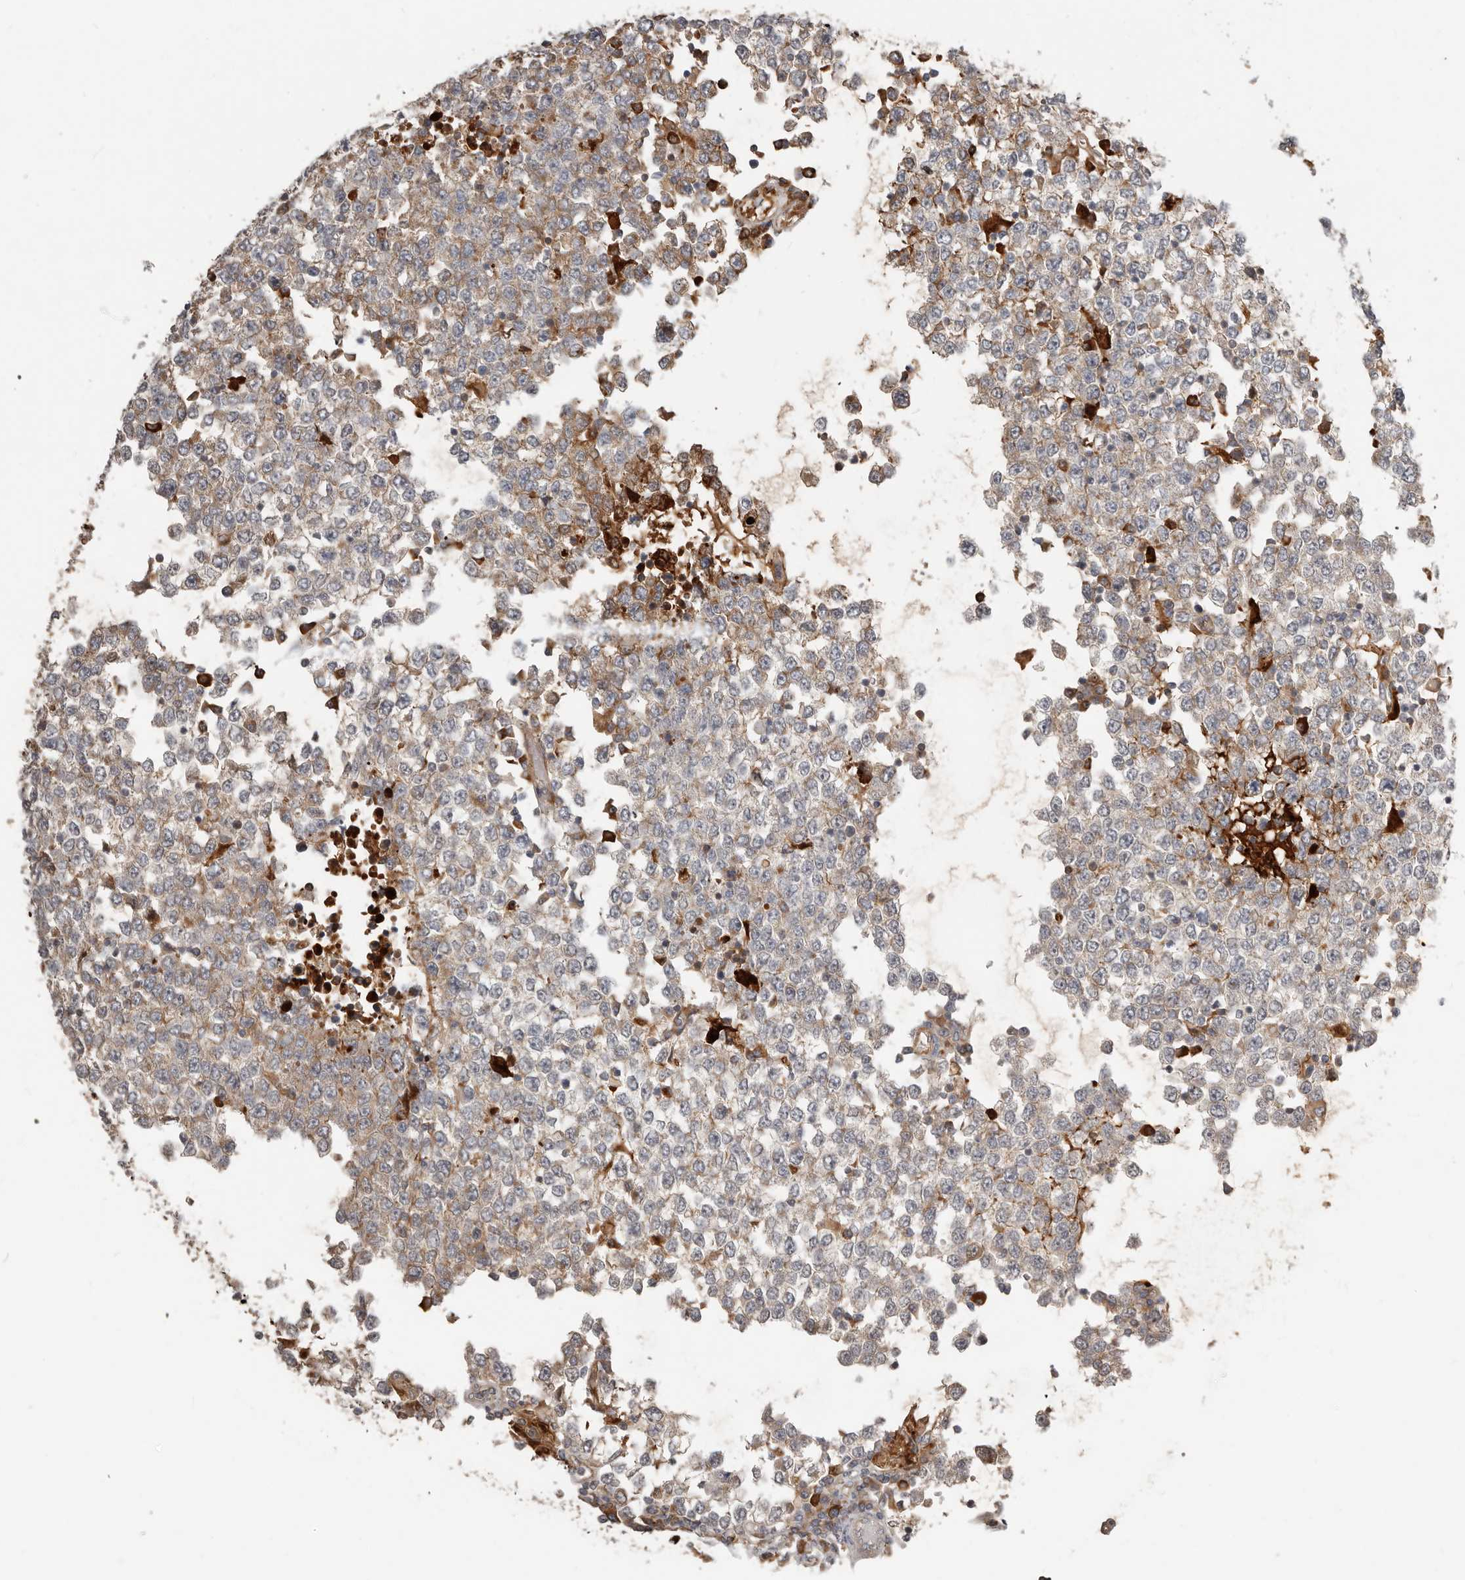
{"staining": {"intensity": "weak", "quantity": "25%-75%", "location": "cytoplasmic/membranous"}, "tissue": "testis cancer", "cell_type": "Tumor cells", "image_type": "cancer", "snomed": [{"axis": "morphology", "description": "Seminoma, NOS"}, {"axis": "topography", "description": "Testis"}], "caption": "This is an image of immunohistochemistry (IHC) staining of seminoma (testis), which shows weak expression in the cytoplasmic/membranous of tumor cells.", "gene": "MTFR2", "patient": {"sex": "male", "age": 65}}